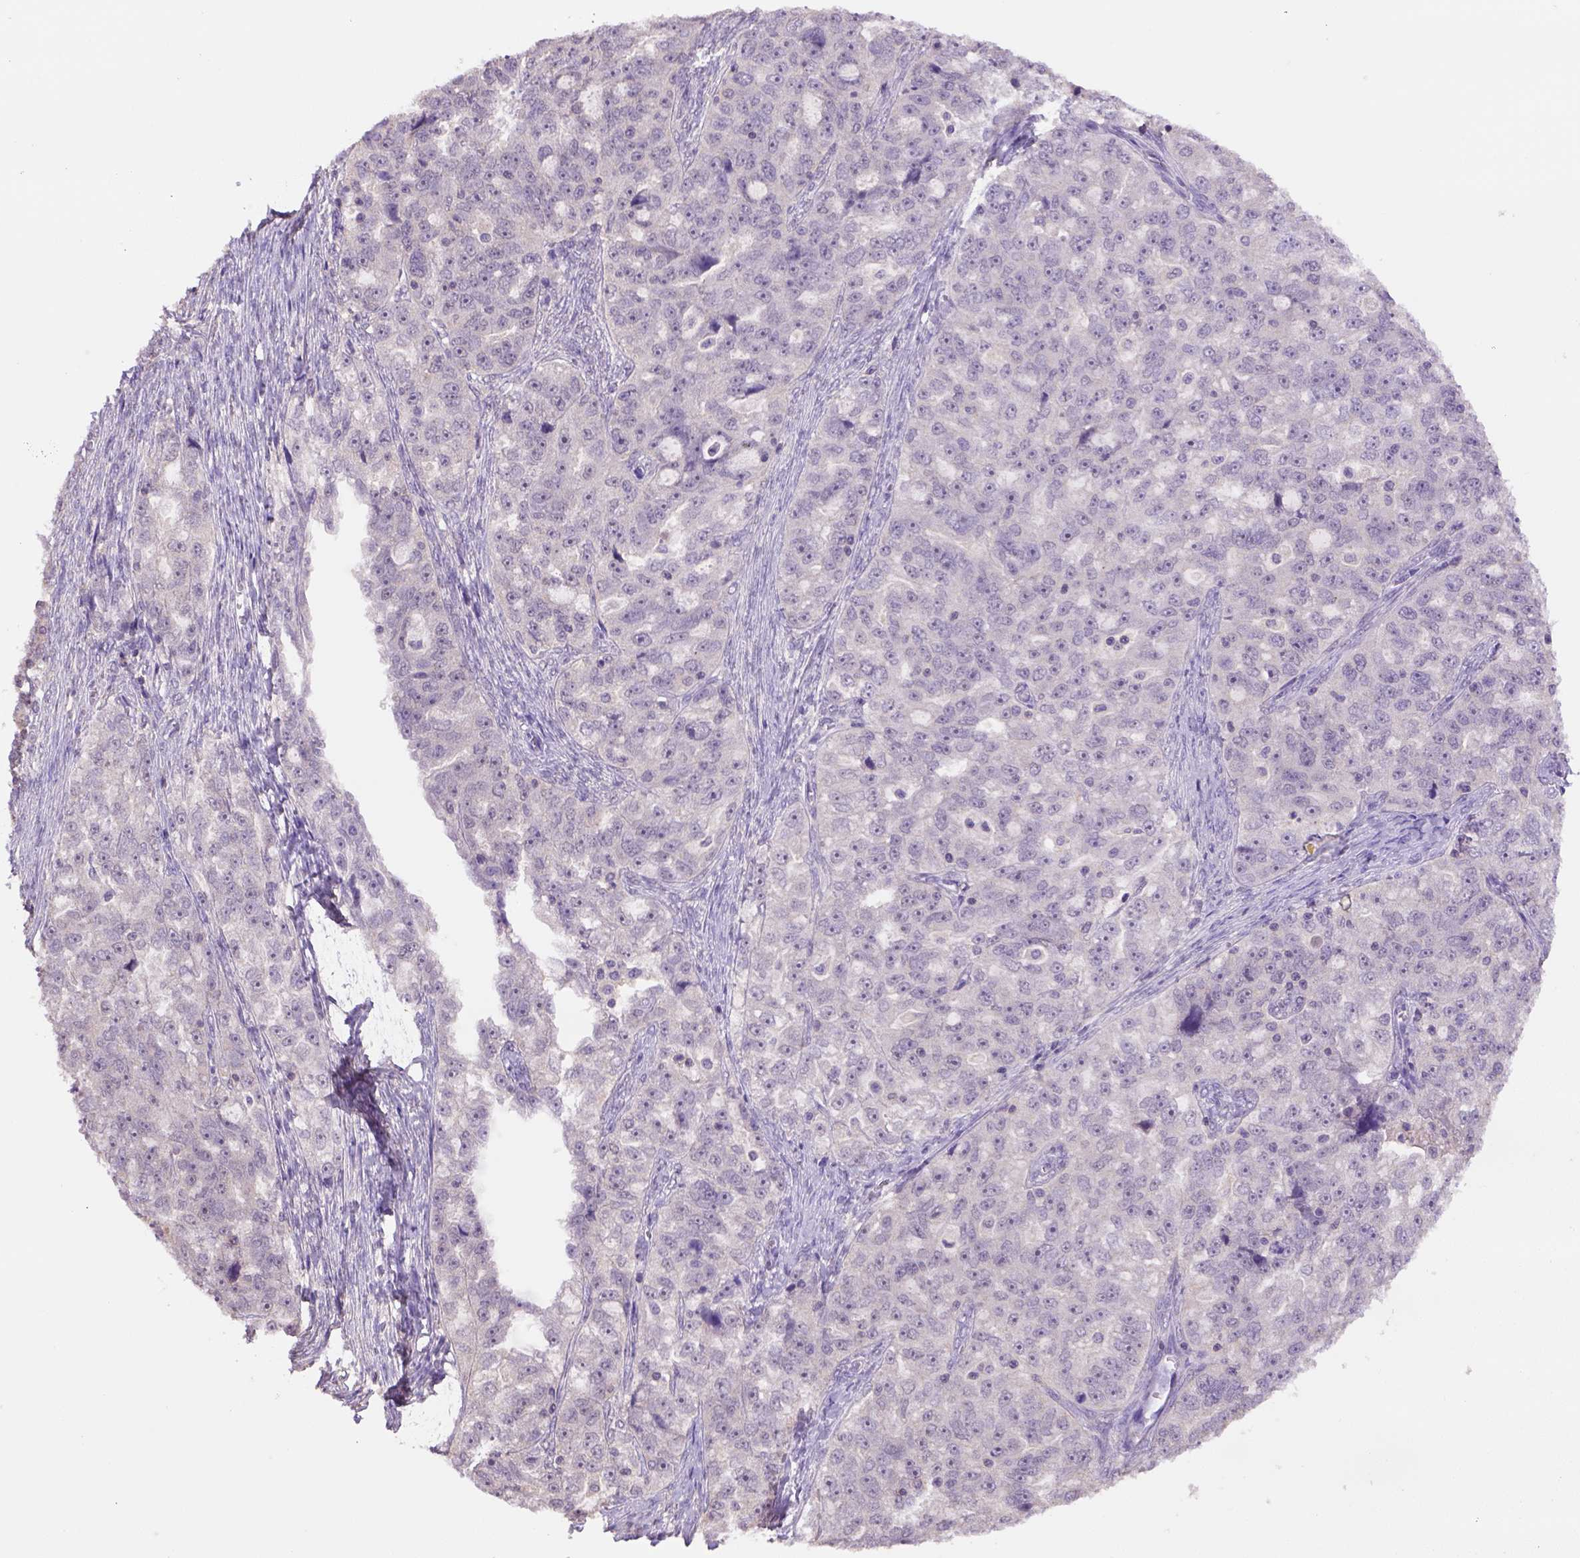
{"staining": {"intensity": "weak", "quantity": ">75%", "location": "cytoplasmic/membranous,nuclear"}, "tissue": "ovarian cancer", "cell_type": "Tumor cells", "image_type": "cancer", "snomed": [{"axis": "morphology", "description": "Cystadenocarcinoma, serous, NOS"}, {"axis": "topography", "description": "Ovary"}], "caption": "DAB immunohistochemical staining of human ovarian cancer (serous cystadenocarcinoma) exhibits weak cytoplasmic/membranous and nuclear protein positivity in about >75% of tumor cells.", "gene": "SCML4", "patient": {"sex": "female", "age": 51}}